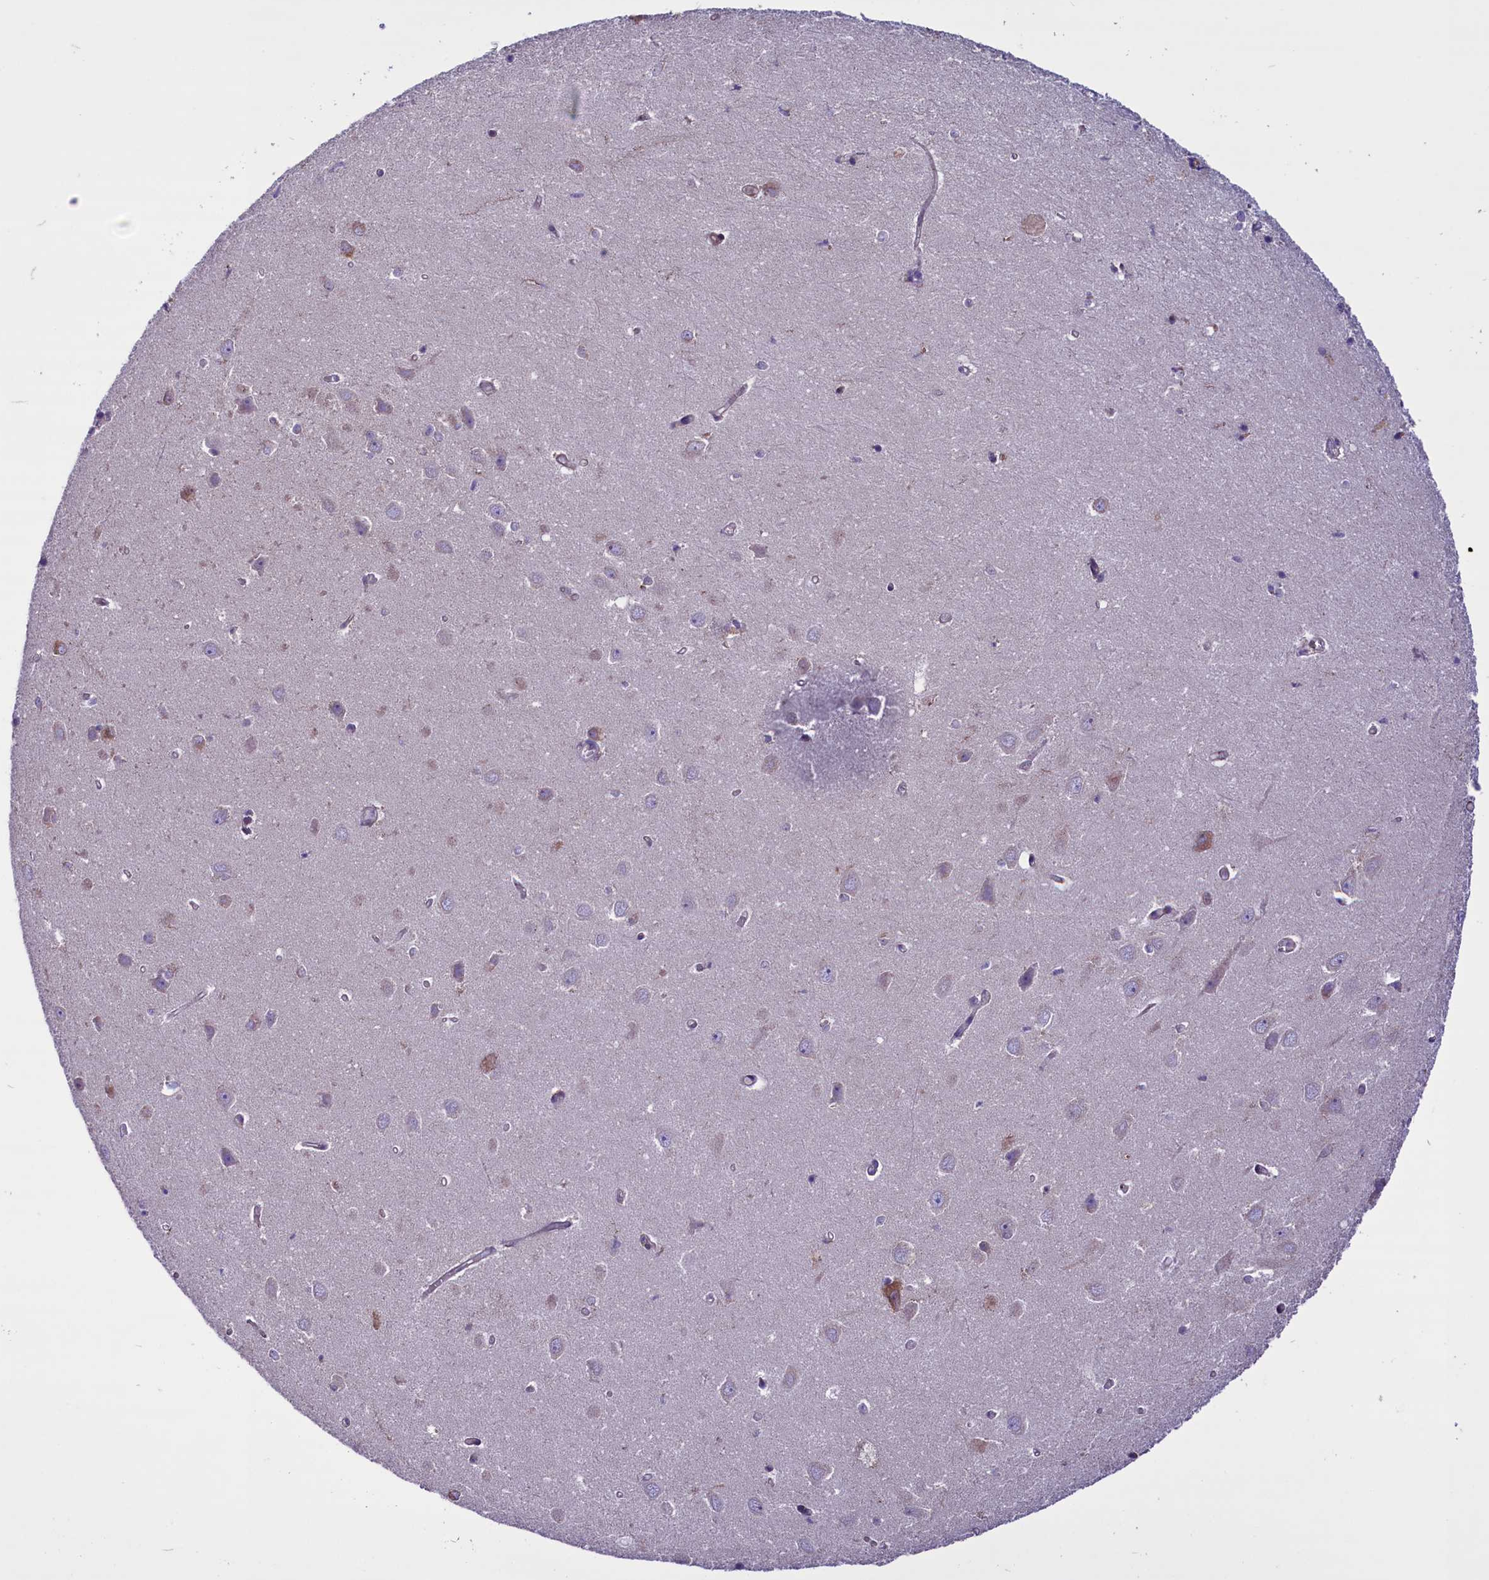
{"staining": {"intensity": "weak", "quantity": "<25%", "location": "cytoplasmic/membranous"}, "tissue": "hippocampus", "cell_type": "Glial cells", "image_type": "normal", "snomed": [{"axis": "morphology", "description": "Normal tissue, NOS"}, {"axis": "topography", "description": "Hippocampus"}], "caption": "Immunohistochemistry (IHC) histopathology image of benign hippocampus stained for a protein (brown), which shows no positivity in glial cells.", "gene": "MIEF2", "patient": {"sex": "female", "age": 64}}